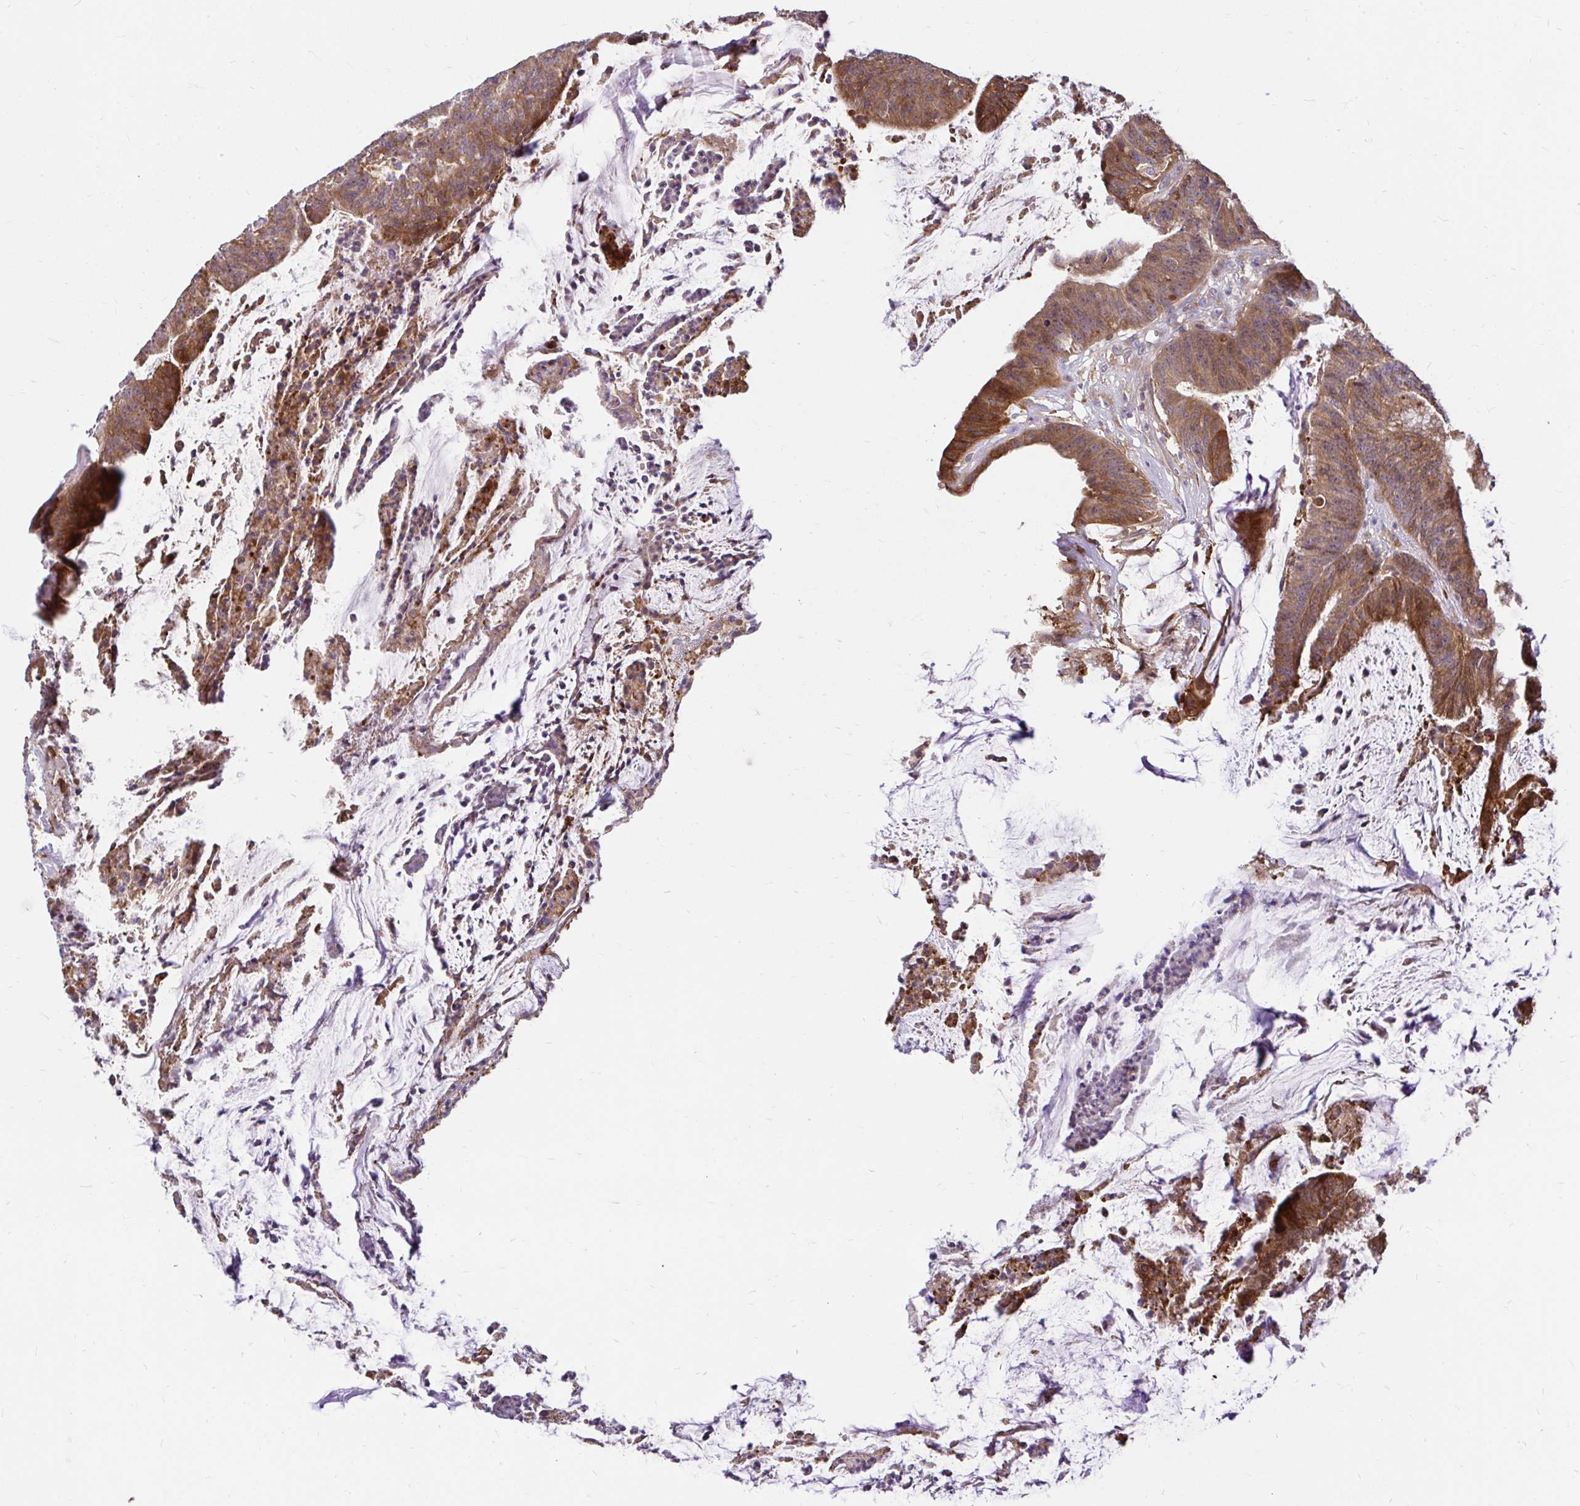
{"staining": {"intensity": "moderate", "quantity": ">75%", "location": "cytoplasmic/membranous"}, "tissue": "colorectal cancer", "cell_type": "Tumor cells", "image_type": "cancer", "snomed": [{"axis": "morphology", "description": "Adenocarcinoma, NOS"}, {"axis": "topography", "description": "Colon"}], "caption": "Colorectal cancer was stained to show a protein in brown. There is medium levels of moderate cytoplasmic/membranous staining in approximately >75% of tumor cells.", "gene": "ITGA2", "patient": {"sex": "female", "age": 78}}